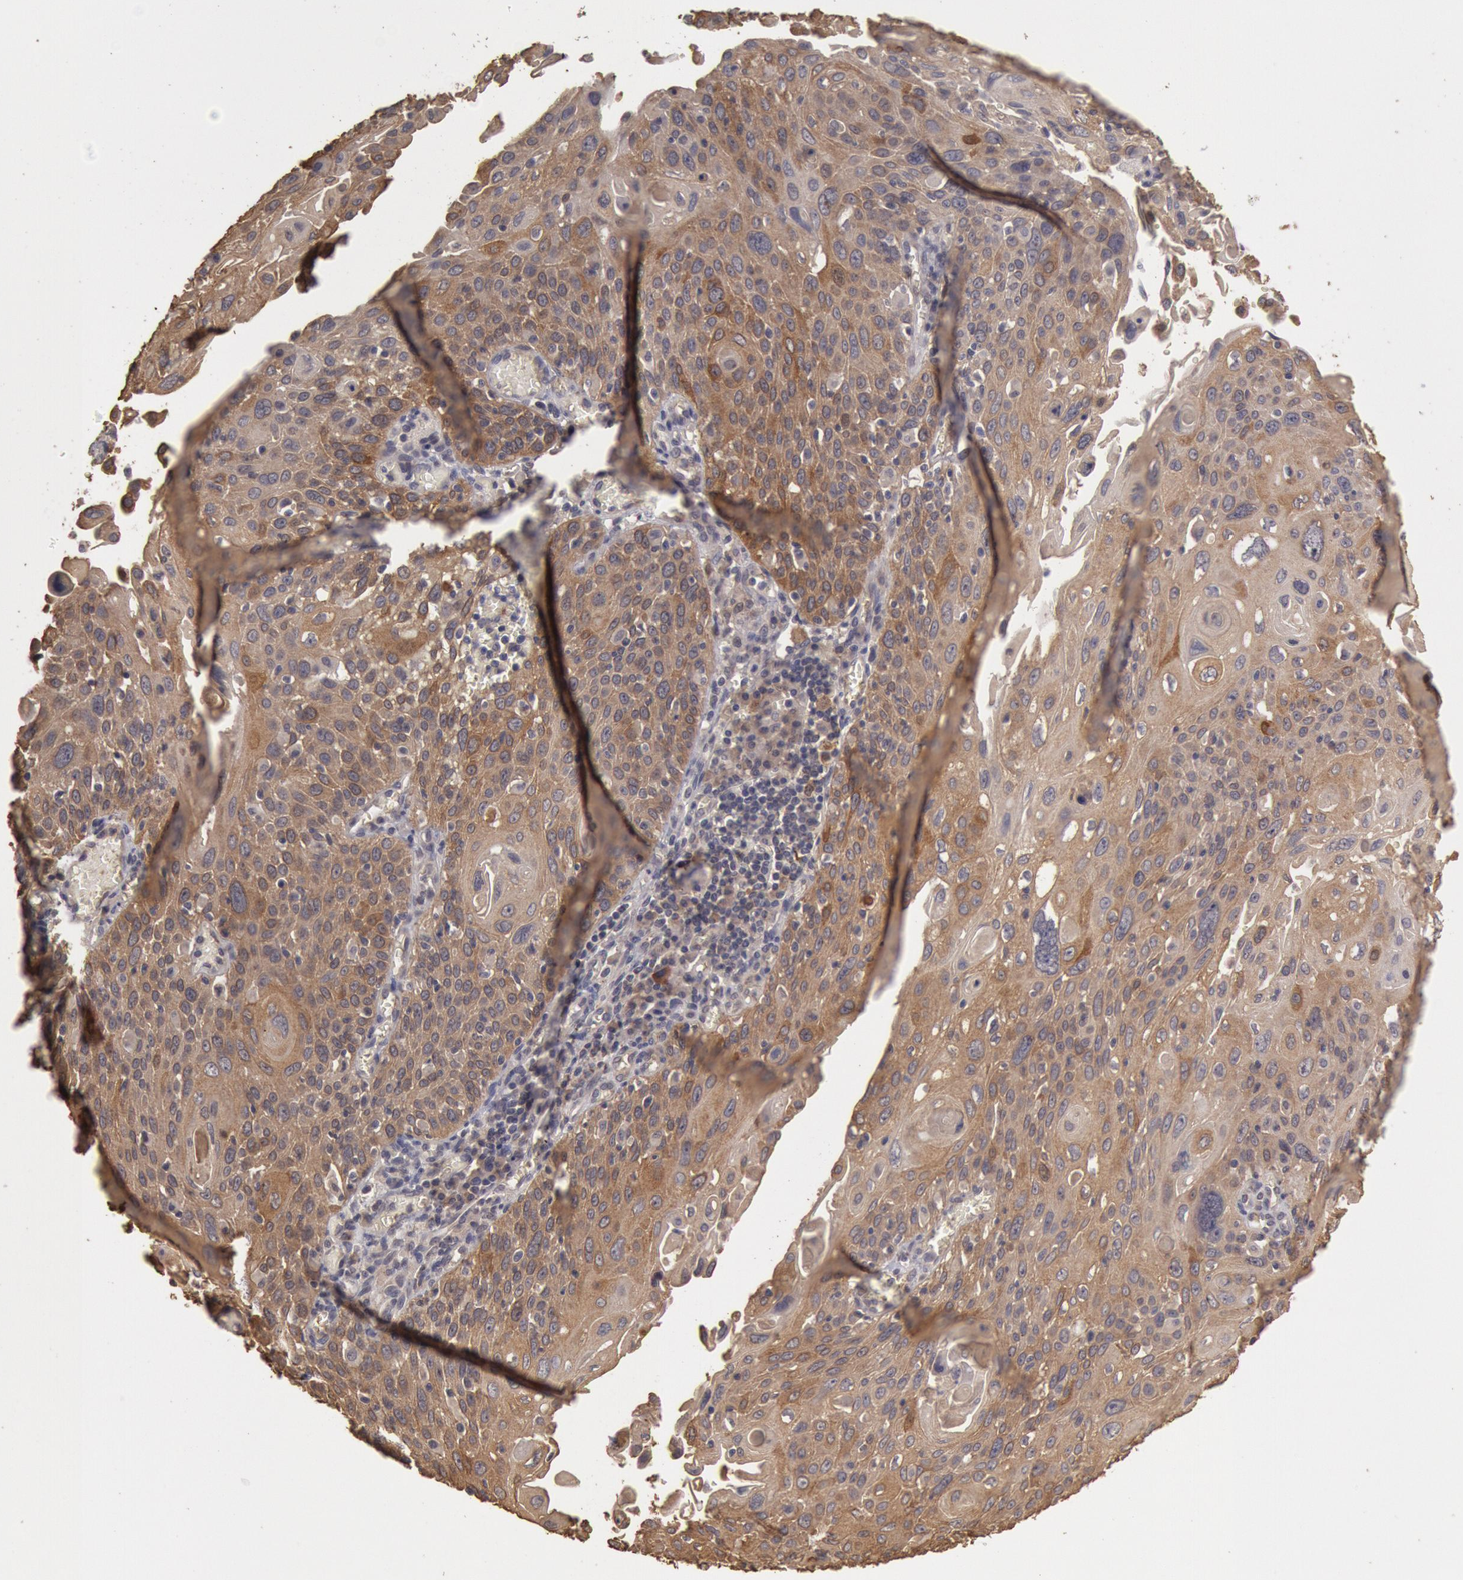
{"staining": {"intensity": "moderate", "quantity": ">75%", "location": "cytoplasmic/membranous"}, "tissue": "cervical cancer", "cell_type": "Tumor cells", "image_type": "cancer", "snomed": [{"axis": "morphology", "description": "Squamous cell carcinoma, NOS"}, {"axis": "topography", "description": "Cervix"}], "caption": "Protein staining demonstrates moderate cytoplasmic/membranous positivity in about >75% of tumor cells in cervical cancer (squamous cell carcinoma).", "gene": "ZFP36L1", "patient": {"sex": "female", "age": 54}}